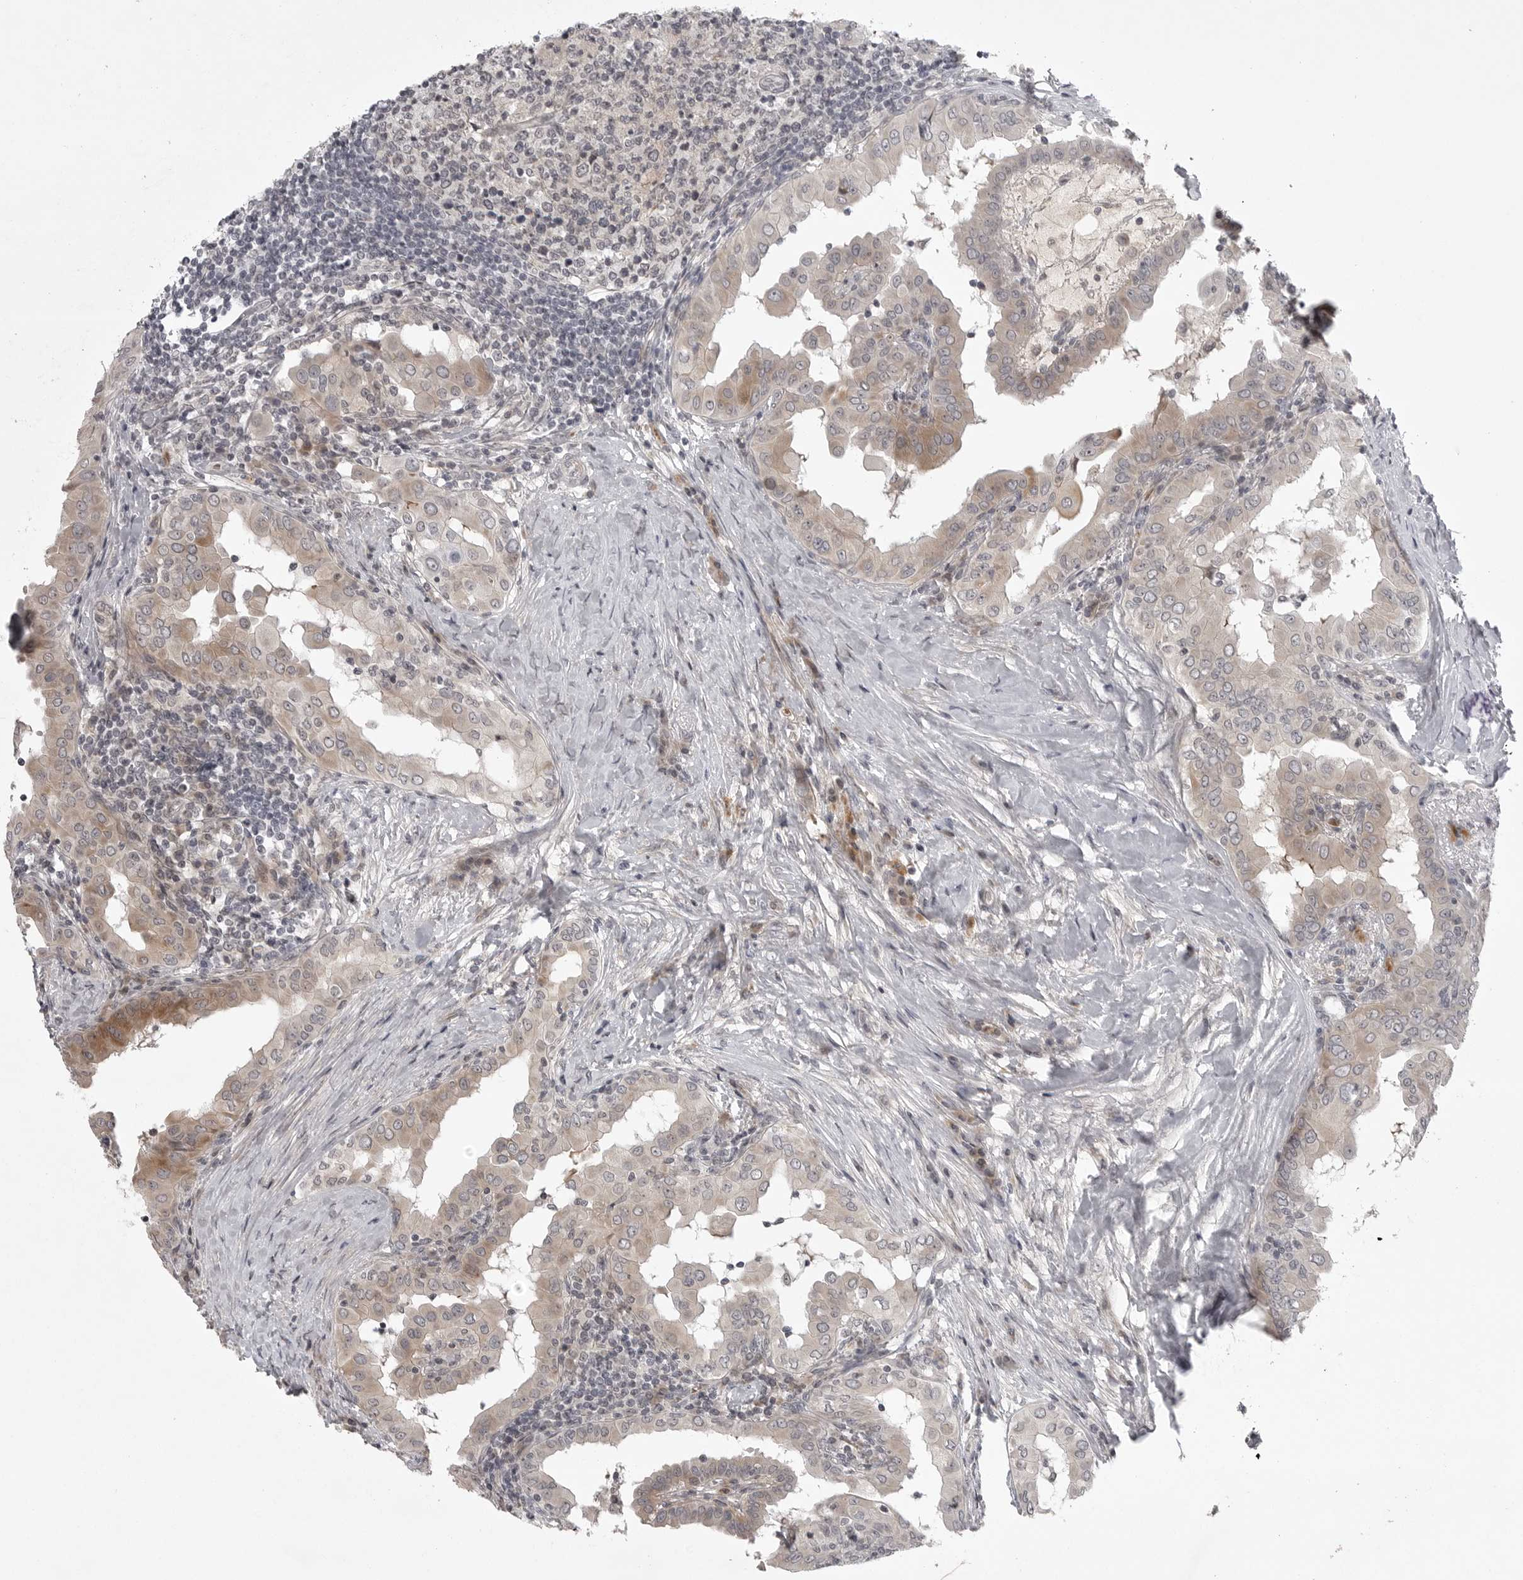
{"staining": {"intensity": "moderate", "quantity": ">75%", "location": "cytoplasmic/membranous"}, "tissue": "thyroid cancer", "cell_type": "Tumor cells", "image_type": "cancer", "snomed": [{"axis": "morphology", "description": "Papillary adenocarcinoma, NOS"}, {"axis": "topography", "description": "Thyroid gland"}], "caption": "Papillary adenocarcinoma (thyroid) tissue demonstrates moderate cytoplasmic/membranous staining in about >75% of tumor cells, visualized by immunohistochemistry. (Brightfield microscopy of DAB IHC at high magnification).", "gene": "CD300LD", "patient": {"sex": "male", "age": 33}}